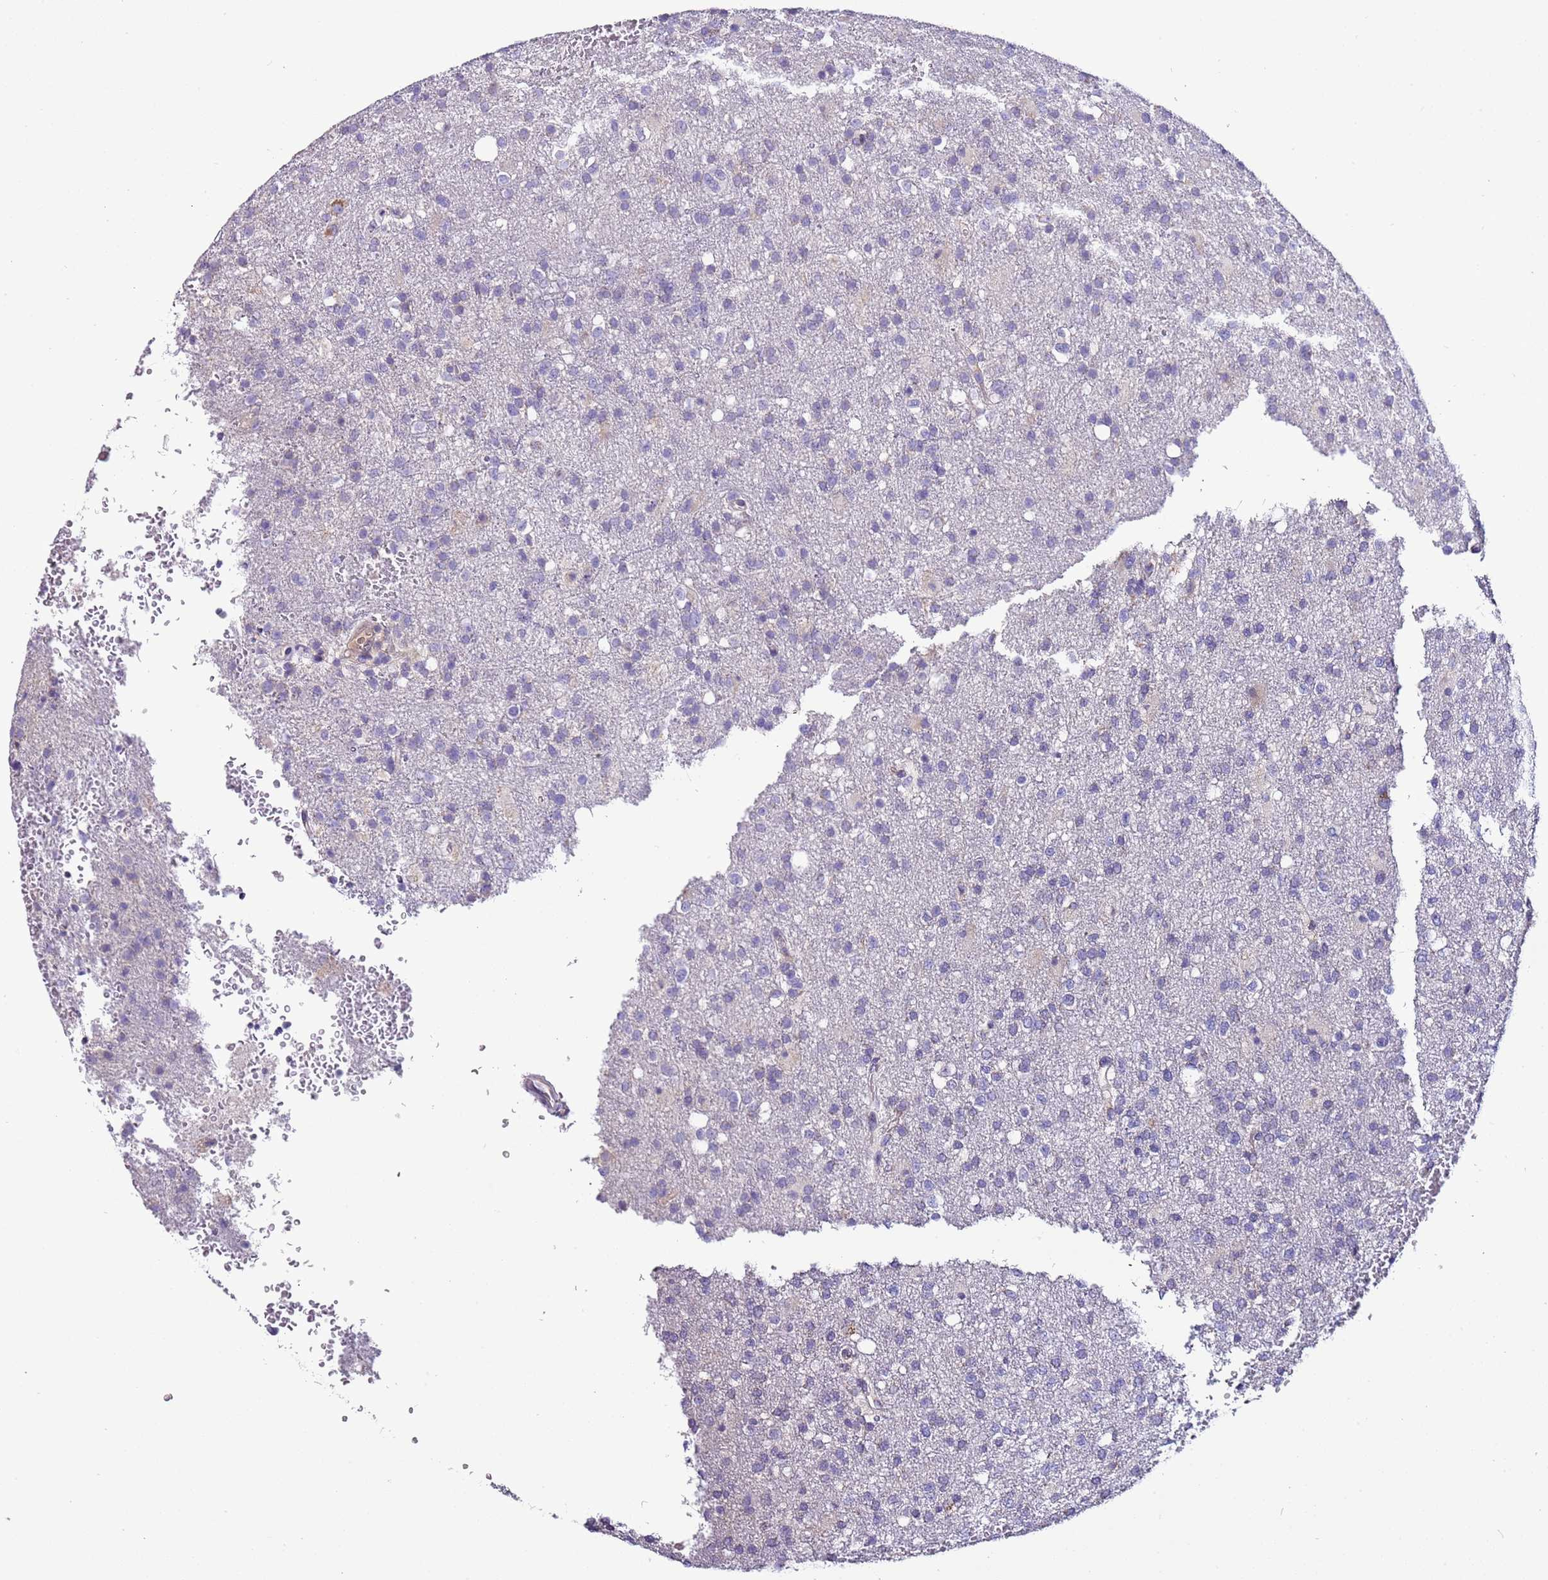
{"staining": {"intensity": "negative", "quantity": "none", "location": "none"}, "tissue": "glioma", "cell_type": "Tumor cells", "image_type": "cancer", "snomed": [{"axis": "morphology", "description": "Glioma, malignant, High grade"}, {"axis": "topography", "description": "Brain"}], "caption": "IHC histopathology image of neoplastic tissue: human glioma stained with DAB displays no significant protein expression in tumor cells.", "gene": "FAM20A", "patient": {"sex": "female", "age": 74}}